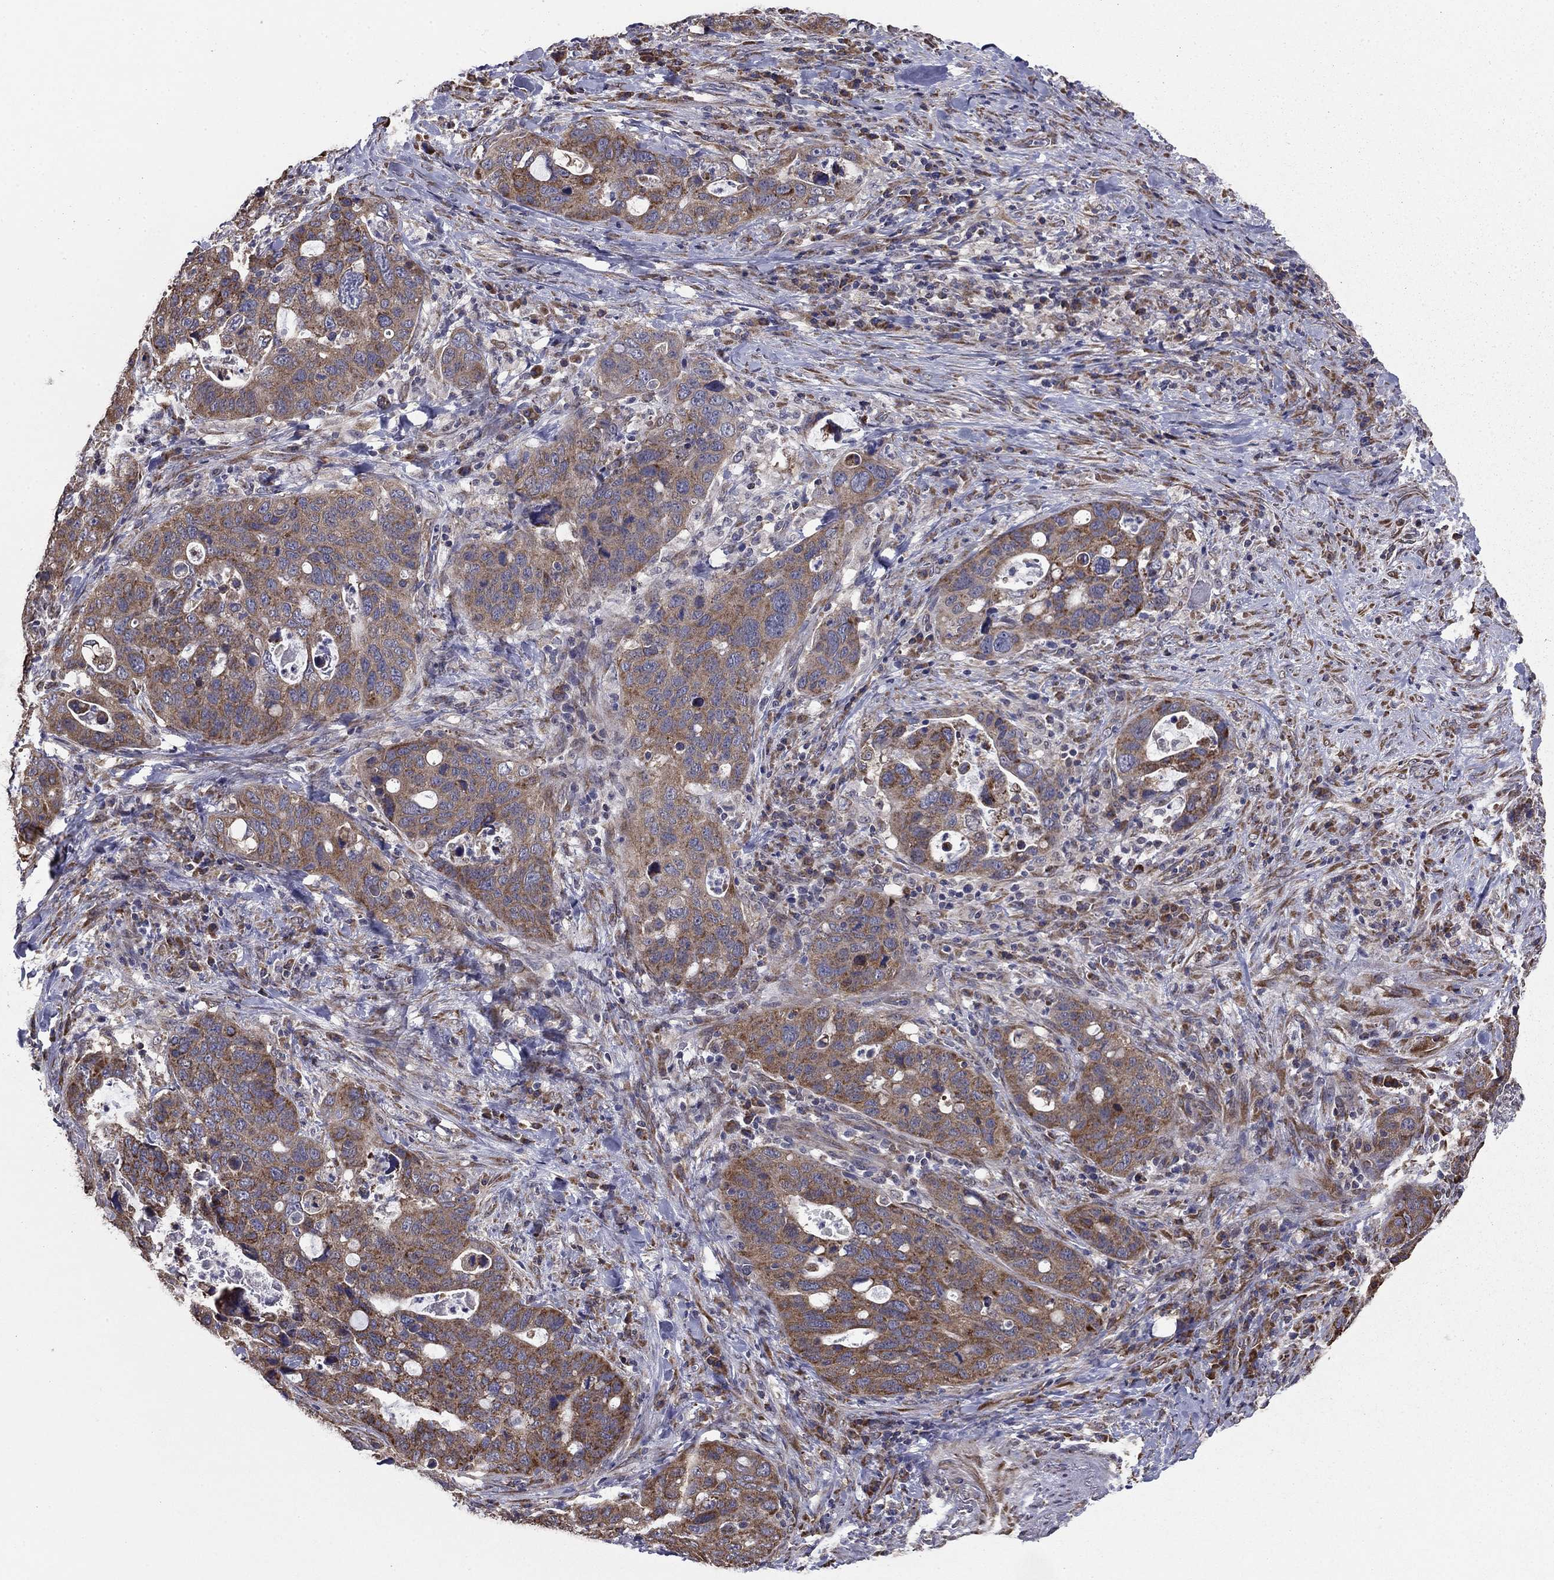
{"staining": {"intensity": "strong", "quantity": "<25%", "location": "cytoplasmic/membranous"}, "tissue": "stomach cancer", "cell_type": "Tumor cells", "image_type": "cancer", "snomed": [{"axis": "morphology", "description": "Adenocarcinoma, NOS"}, {"axis": "topography", "description": "Stomach"}], "caption": "Human stomach cancer (adenocarcinoma) stained with a brown dye reveals strong cytoplasmic/membranous positive staining in approximately <25% of tumor cells.", "gene": "NKIRAS1", "patient": {"sex": "male", "age": 54}}